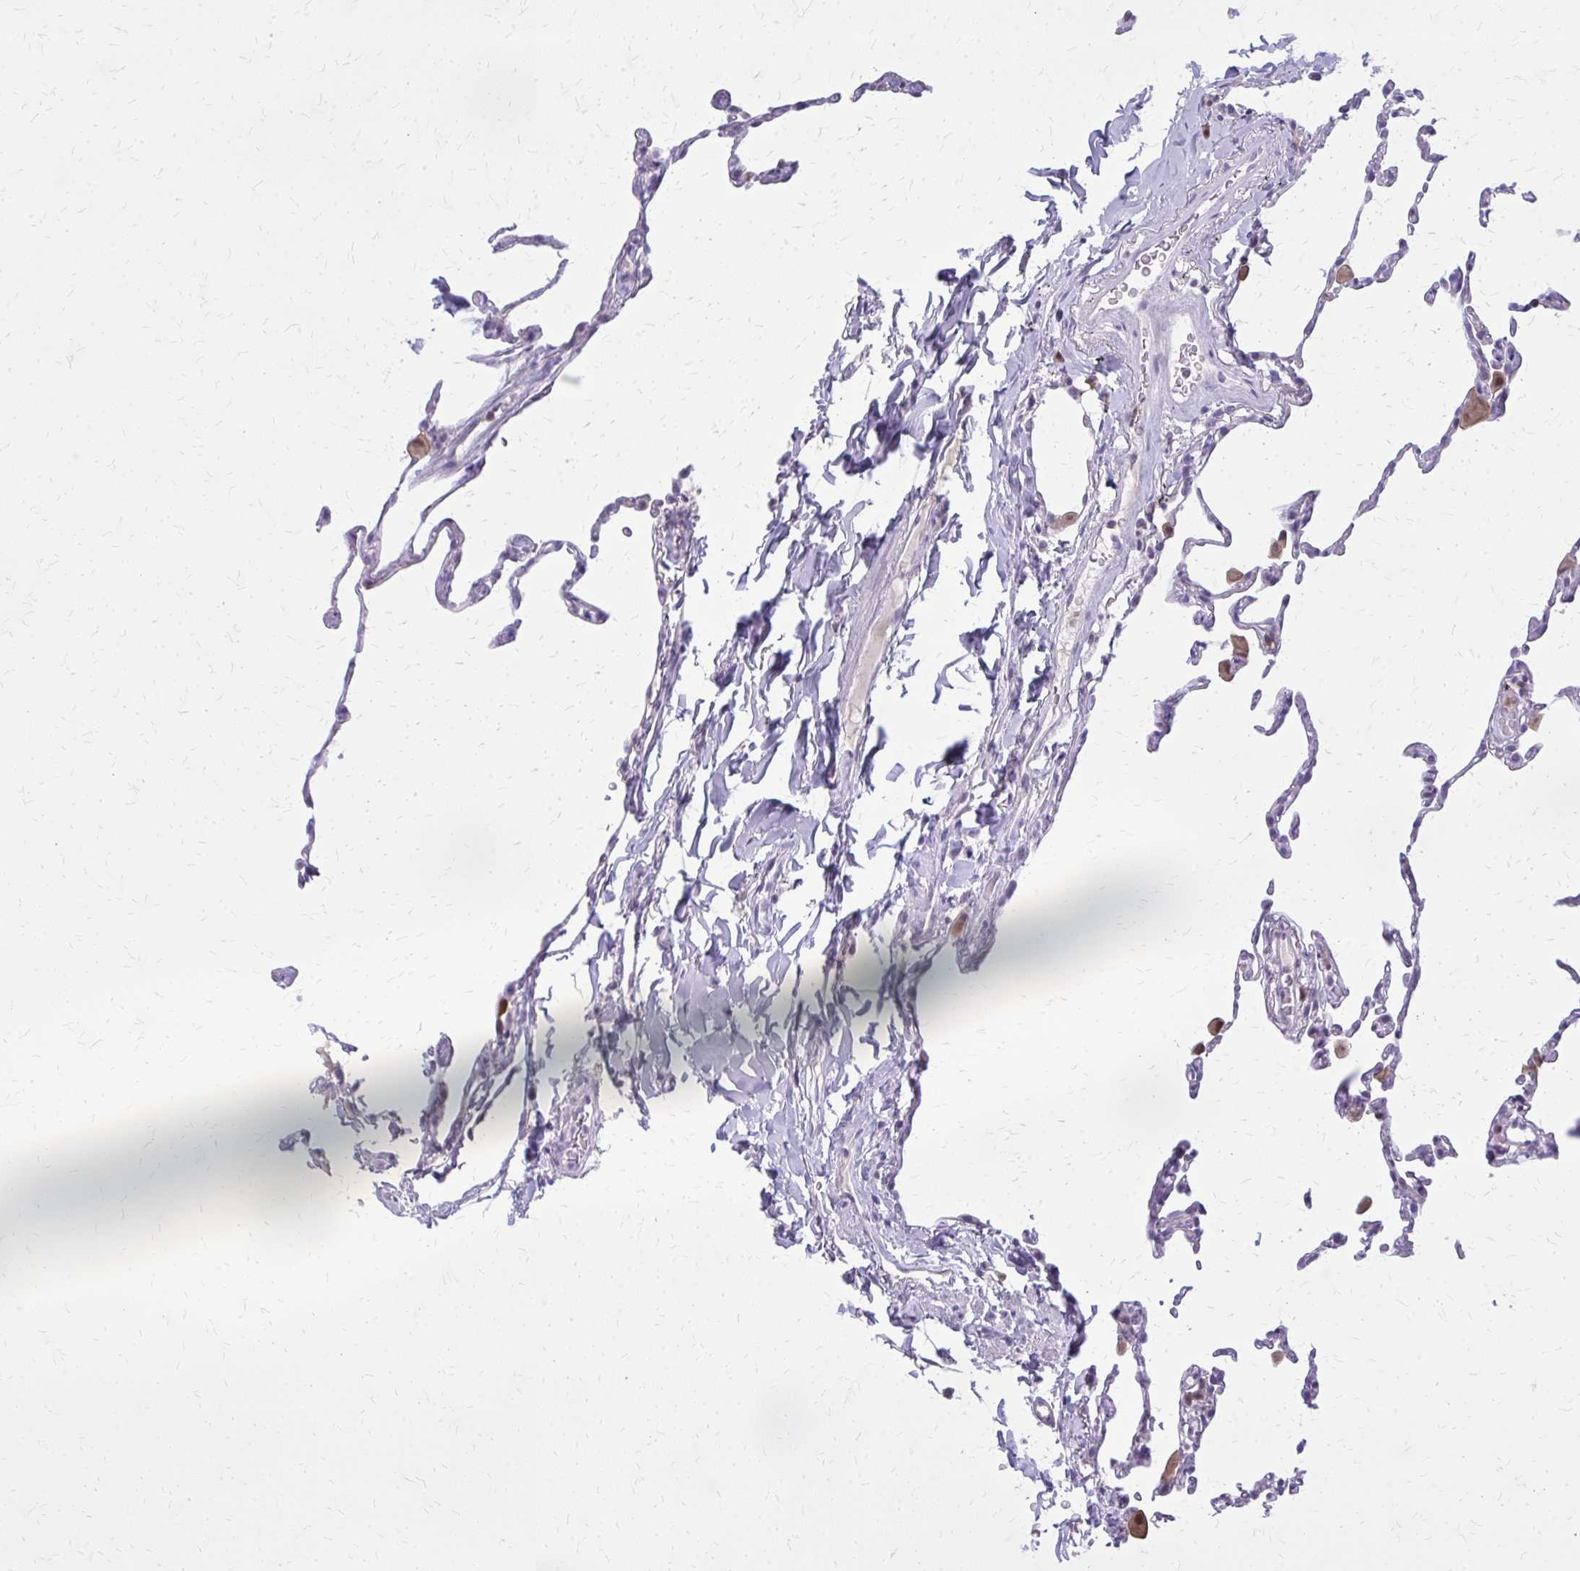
{"staining": {"intensity": "negative", "quantity": "none", "location": "none"}, "tissue": "lung", "cell_type": "Alveolar cells", "image_type": "normal", "snomed": [{"axis": "morphology", "description": "Normal tissue, NOS"}, {"axis": "topography", "description": "Lung"}], "caption": "There is no significant expression in alveolar cells of lung.", "gene": "GLRX", "patient": {"sex": "female", "age": 57}}